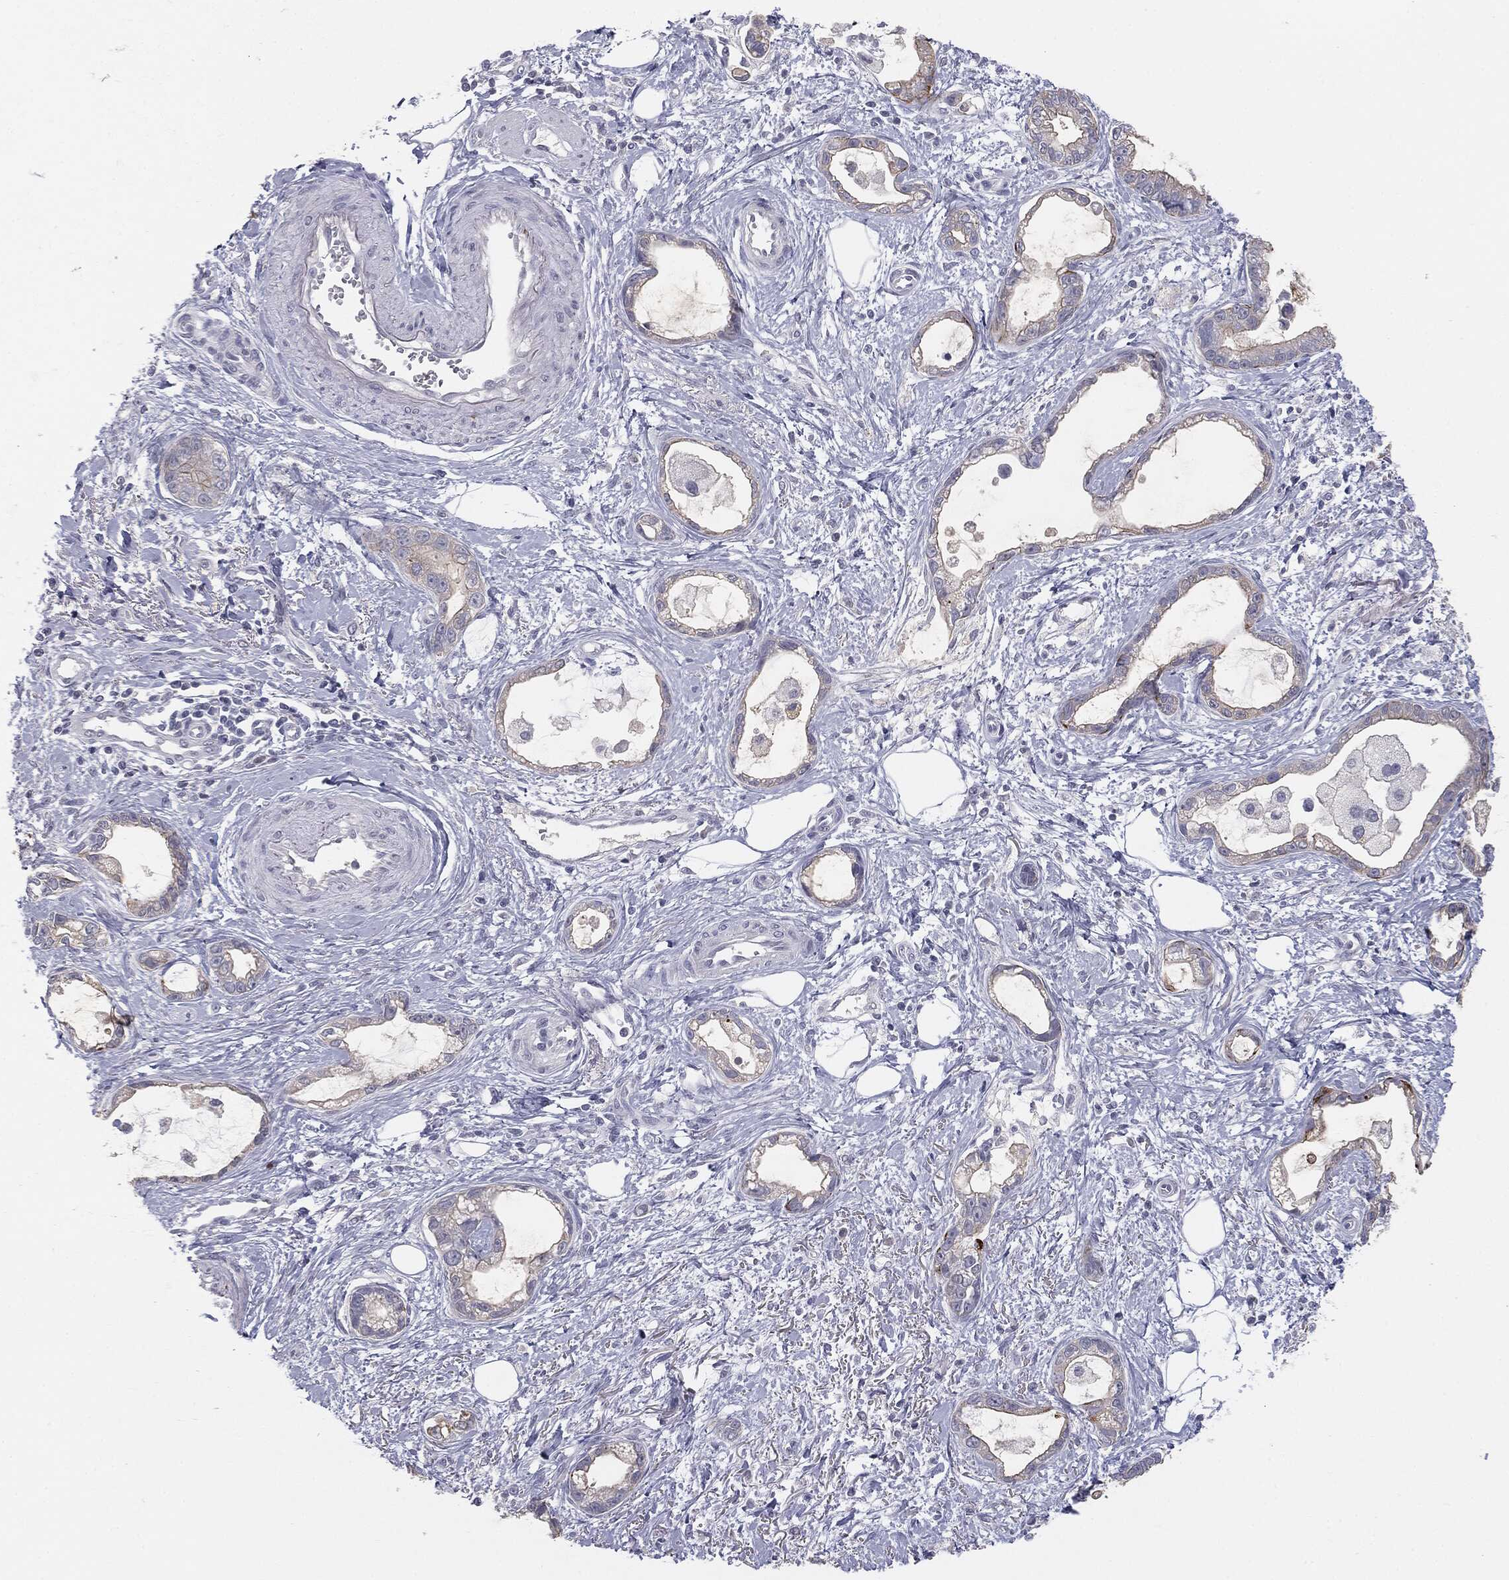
{"staining": {"intensity": "negative", "quantity": "none", "location": "none"}, "tissue": "stomach cancer", "cell_type": "Tumor cells", "image_type": "cancer", "snomed": [{"axis": "morphology", "description": "Adenocarcinoma, NOS"}, {"axis": "topography", "description": "Stomach"}], "caption": "There is no significant positivity in tumor cells of stomach cancer (adenocarcinoma). The staining was performed using DAB to visualize the protein expression in brown, while the nuclei were stained in blue with hematoxylin (Magnification: 20x).", "gene": "MUC1", "patient": {"sex": "male", "age": 55}}